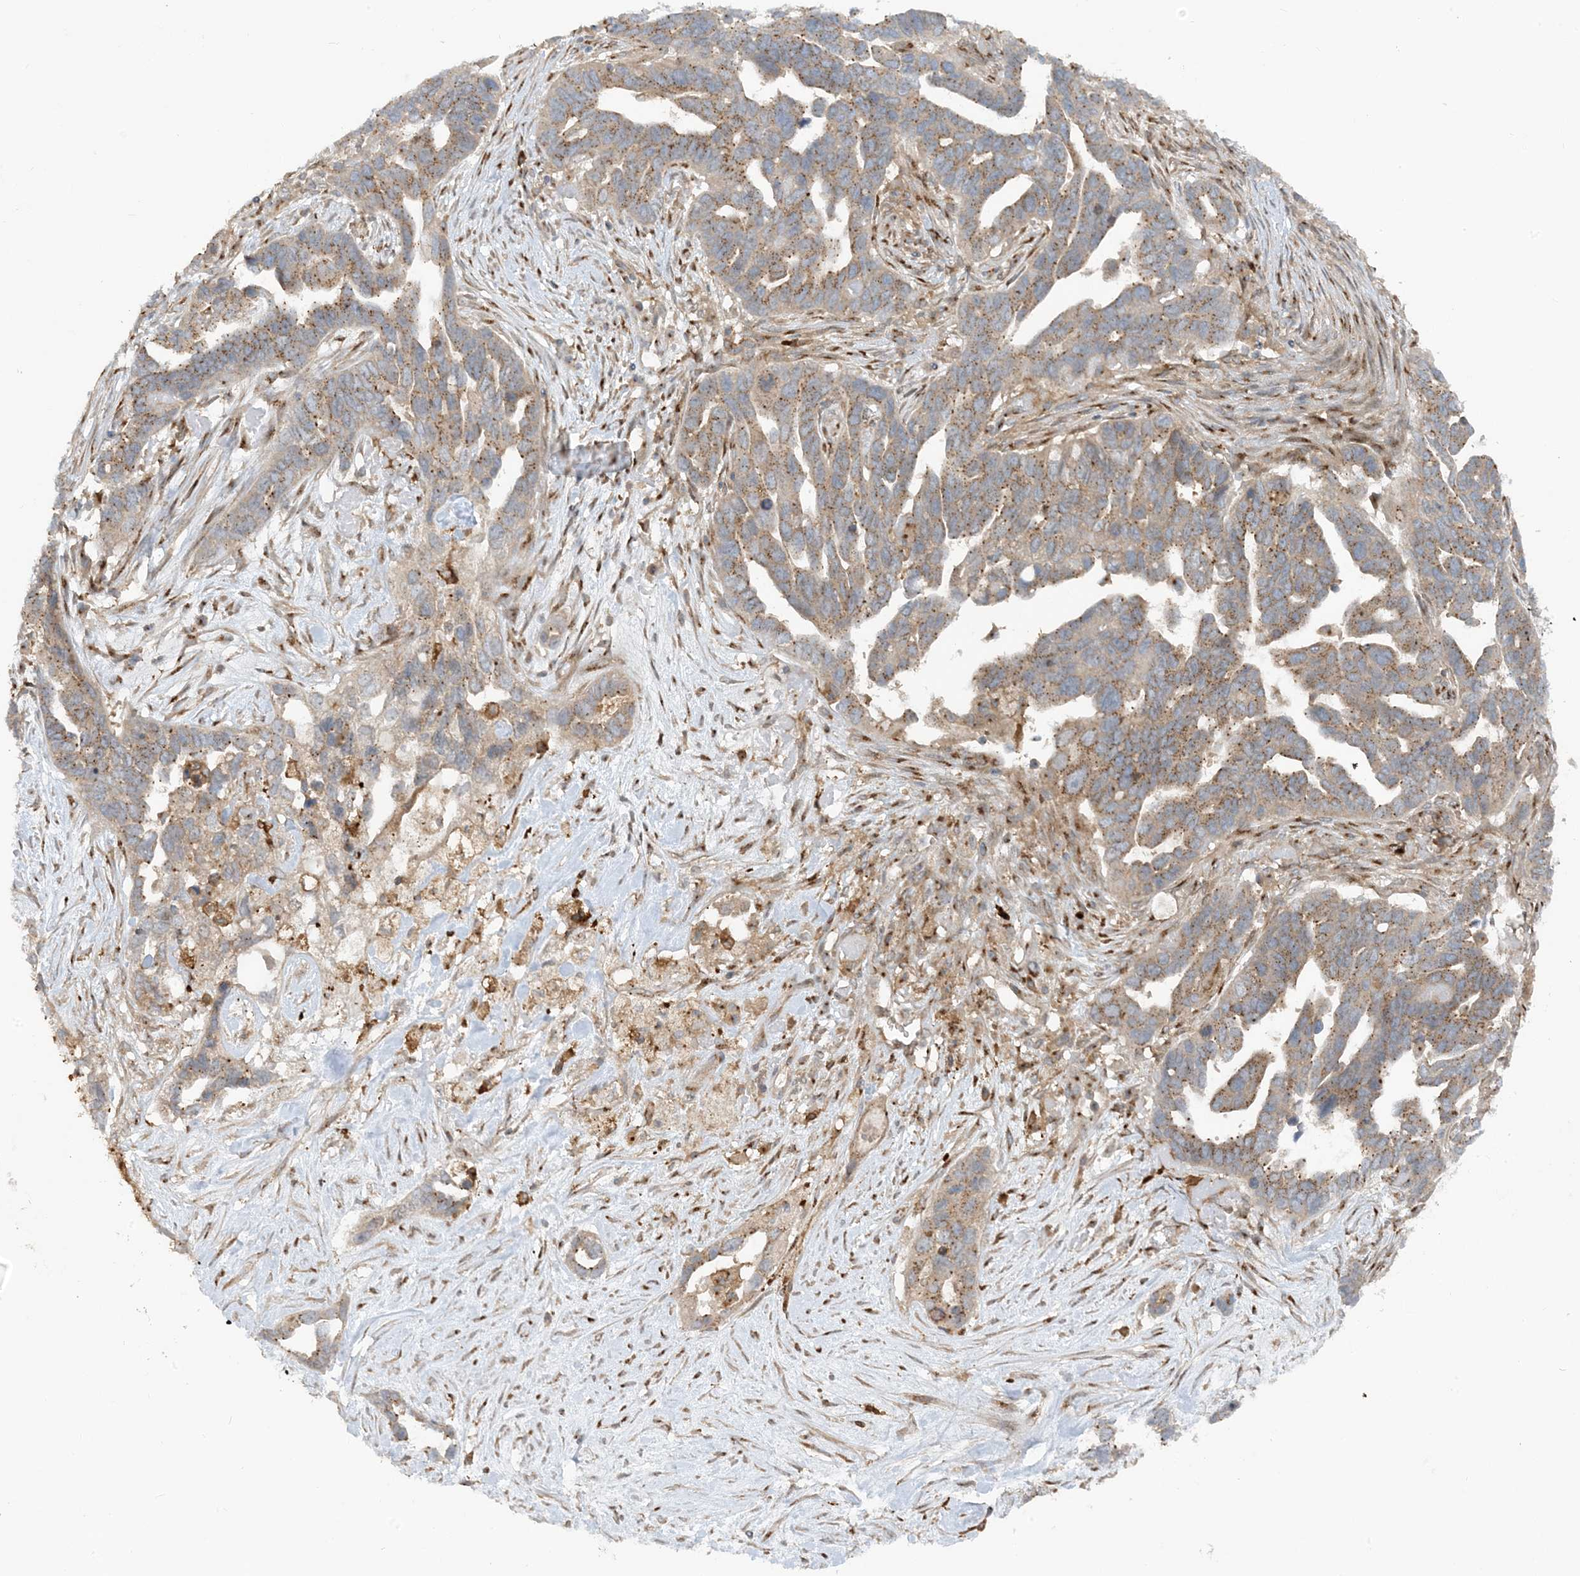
{"staining": {"intensity": "moderate", "quantity": ">75%", "location": "cytoplasmic/membranous"}, "tissue": "ovarian cancer", "cell_type": "Tumor cells", "image_type": "cancer", "snomed": [{"axis": "morphology", "description": "Cystadenocarcinoma, serous, NOS"}, {"axis": "topography", "description": "Ovary"}], "caption": "Immunohistochemical staining of ovarian serous cystadenocarcinoma demonstrates medium levels of moderate cytoplasmic/membranous protein positivity in approximately >75% of tumor cells. Nuclei are stained in blue.", "gene": "RPP40", "patient": {"sex": "female", "age": 54}}